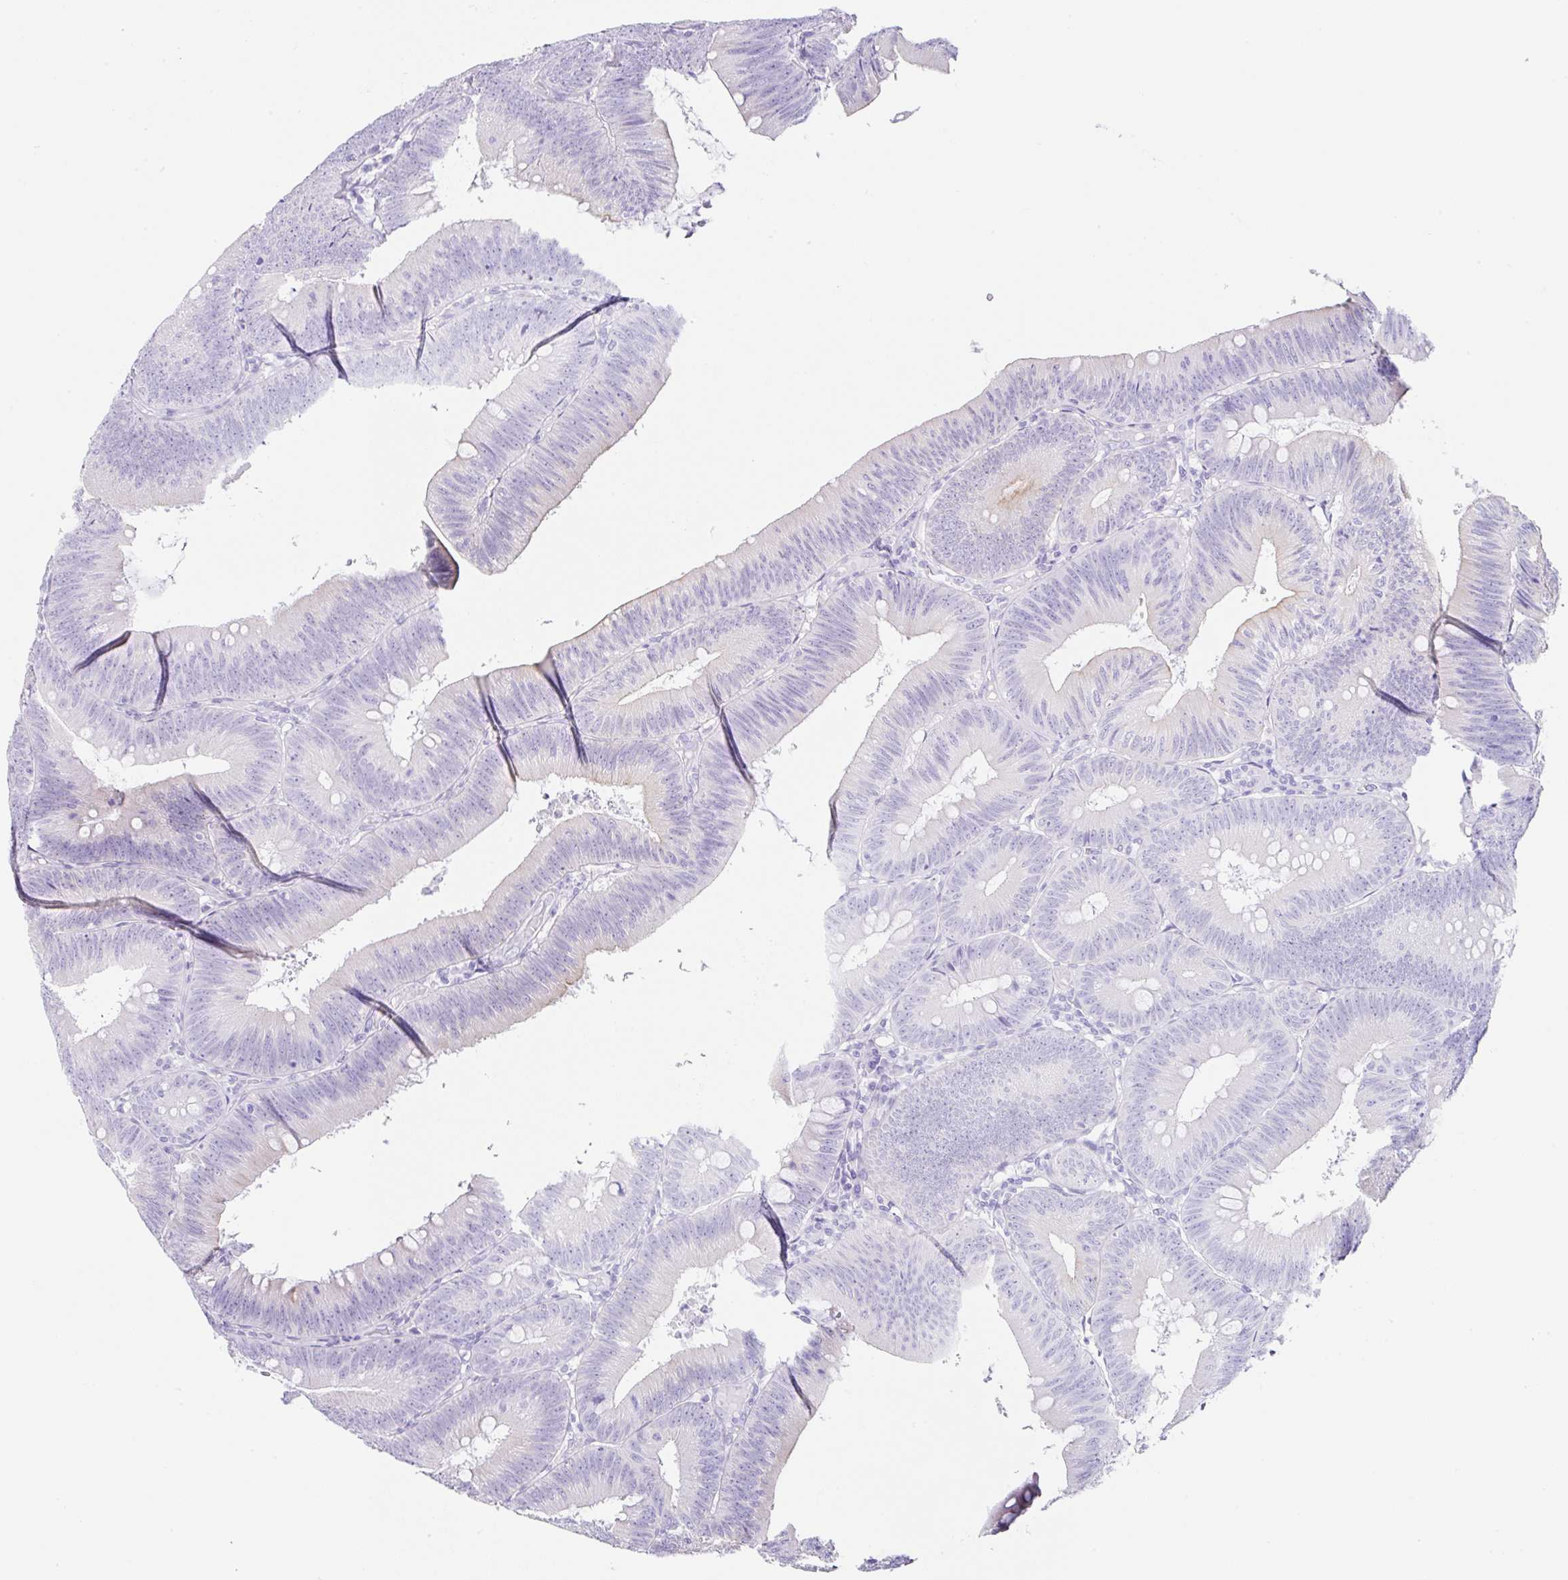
{"staining": {"intensity": "negative", "quantity": "none", "location": "none"}, "tissue": "colorectal cancer", "cell_type": "Tumor cells", "image_type": "cancer", "snomed": [{"axis": "morphology", "description": "Adenocarcinoma, NOS"}, {"axis": "topography", "description": "Colon"}], "caption": "An image of human adenocarcinoma (colorectal) is negative for staining in tumor cells.", "gene": "CLDND2", "patient": {"sex": "male", "age": 84}}